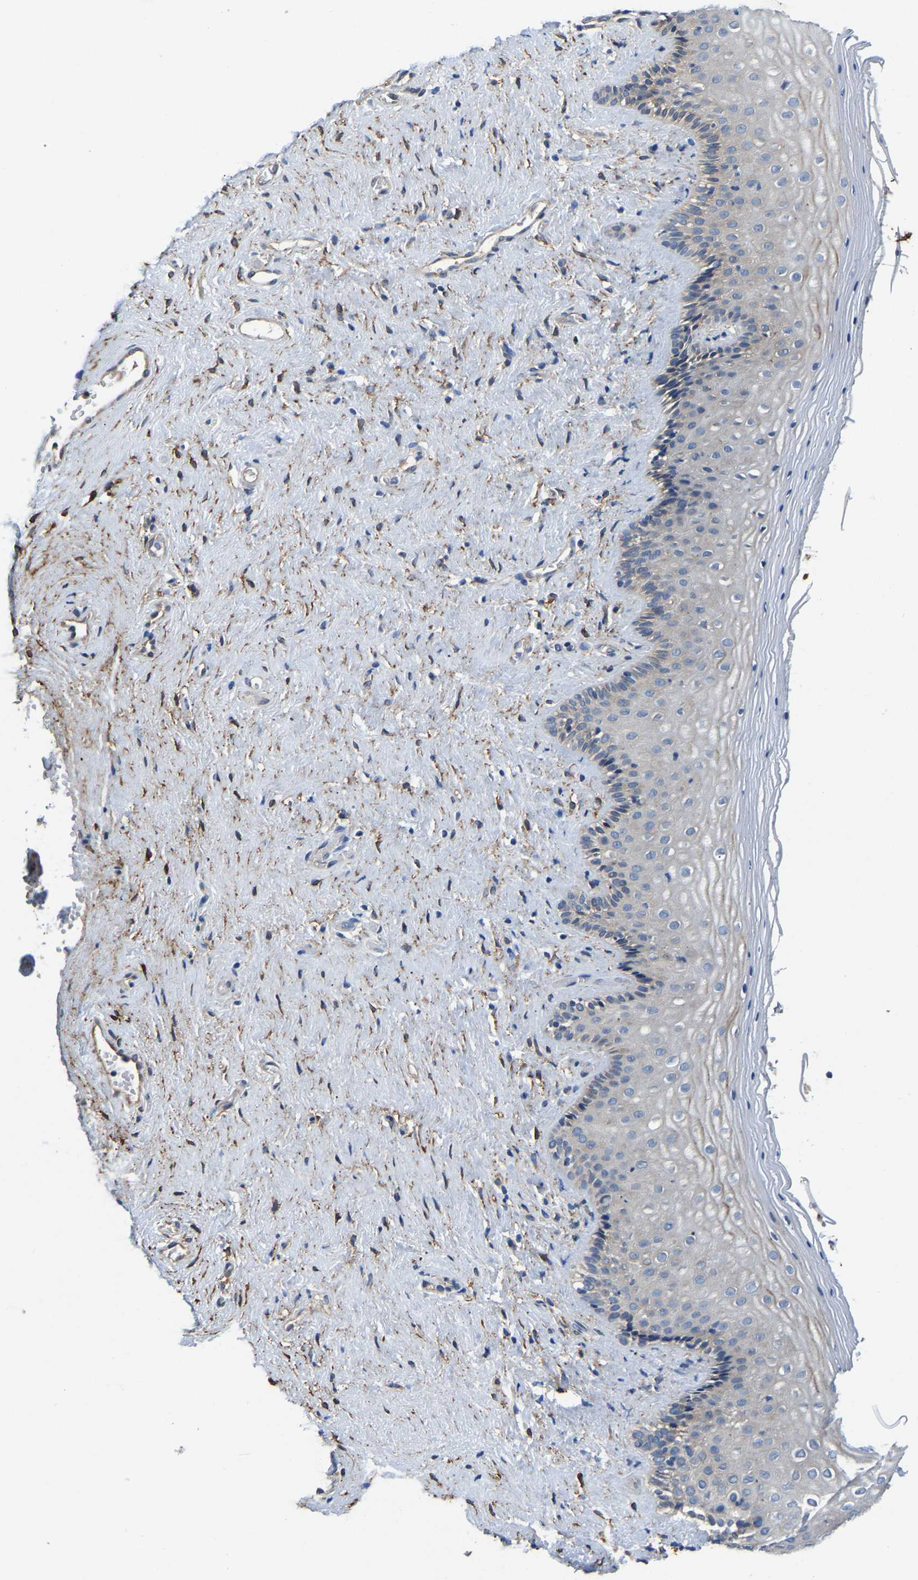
{"staining": {"intensity": "moderate", "quantity": "<25%", "location": "cytoplasmic/membranous"}, "tissue": "vagina", "cell_type": "Squamous epithelial cells", "image_type": "normal", "snomed": [{"axis": "morphology", "description": "Normal tissue, NOS"}, {"axis": "topography", "description": "Vagina"}], "caption": "The photomicrograph displays a brown stain indicating the presence of a protein in the cytoplasmic/membranous of squamous epithelial cells in vagina.", "gene": "ARL6IP5", "patient": {"sex": "female", "age": 44}}